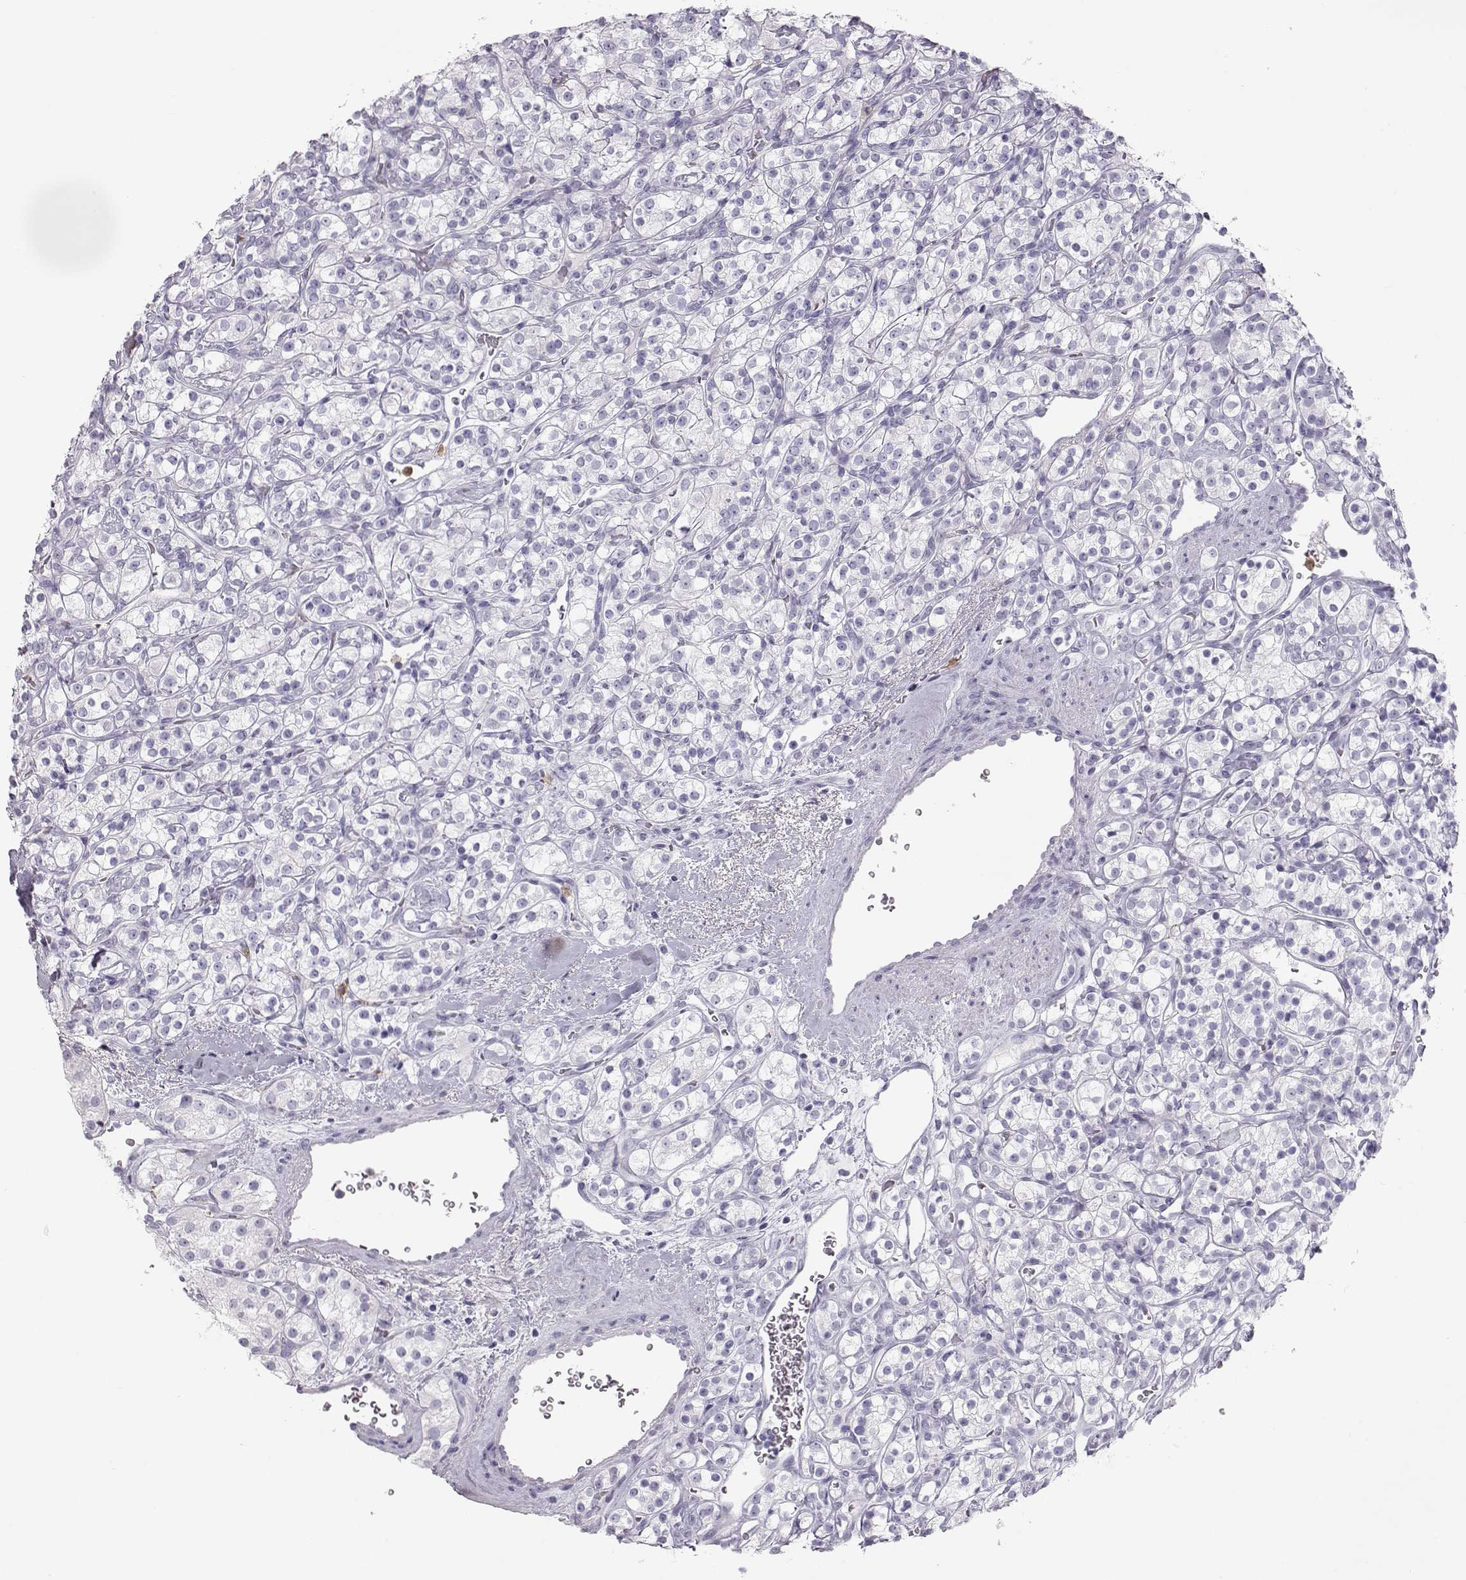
{"staining": {"intensity": "negative", "quantity": "none", "location": "none"}, "tissue": "renal cancer", "cell_type": "Tumor cells", "image_type": "cancer", "snomed": [{"axis": "morphology", "description": "Adenocarcinoma, NOS"}, {"axis": "topography", "description": "Kidney"}], "caption": "Tumor cells are negative for protein expression in human renal cancer (adenocarcinoma).", "gene": "MIP", "patient": {"sex": "male", "age": 77}}